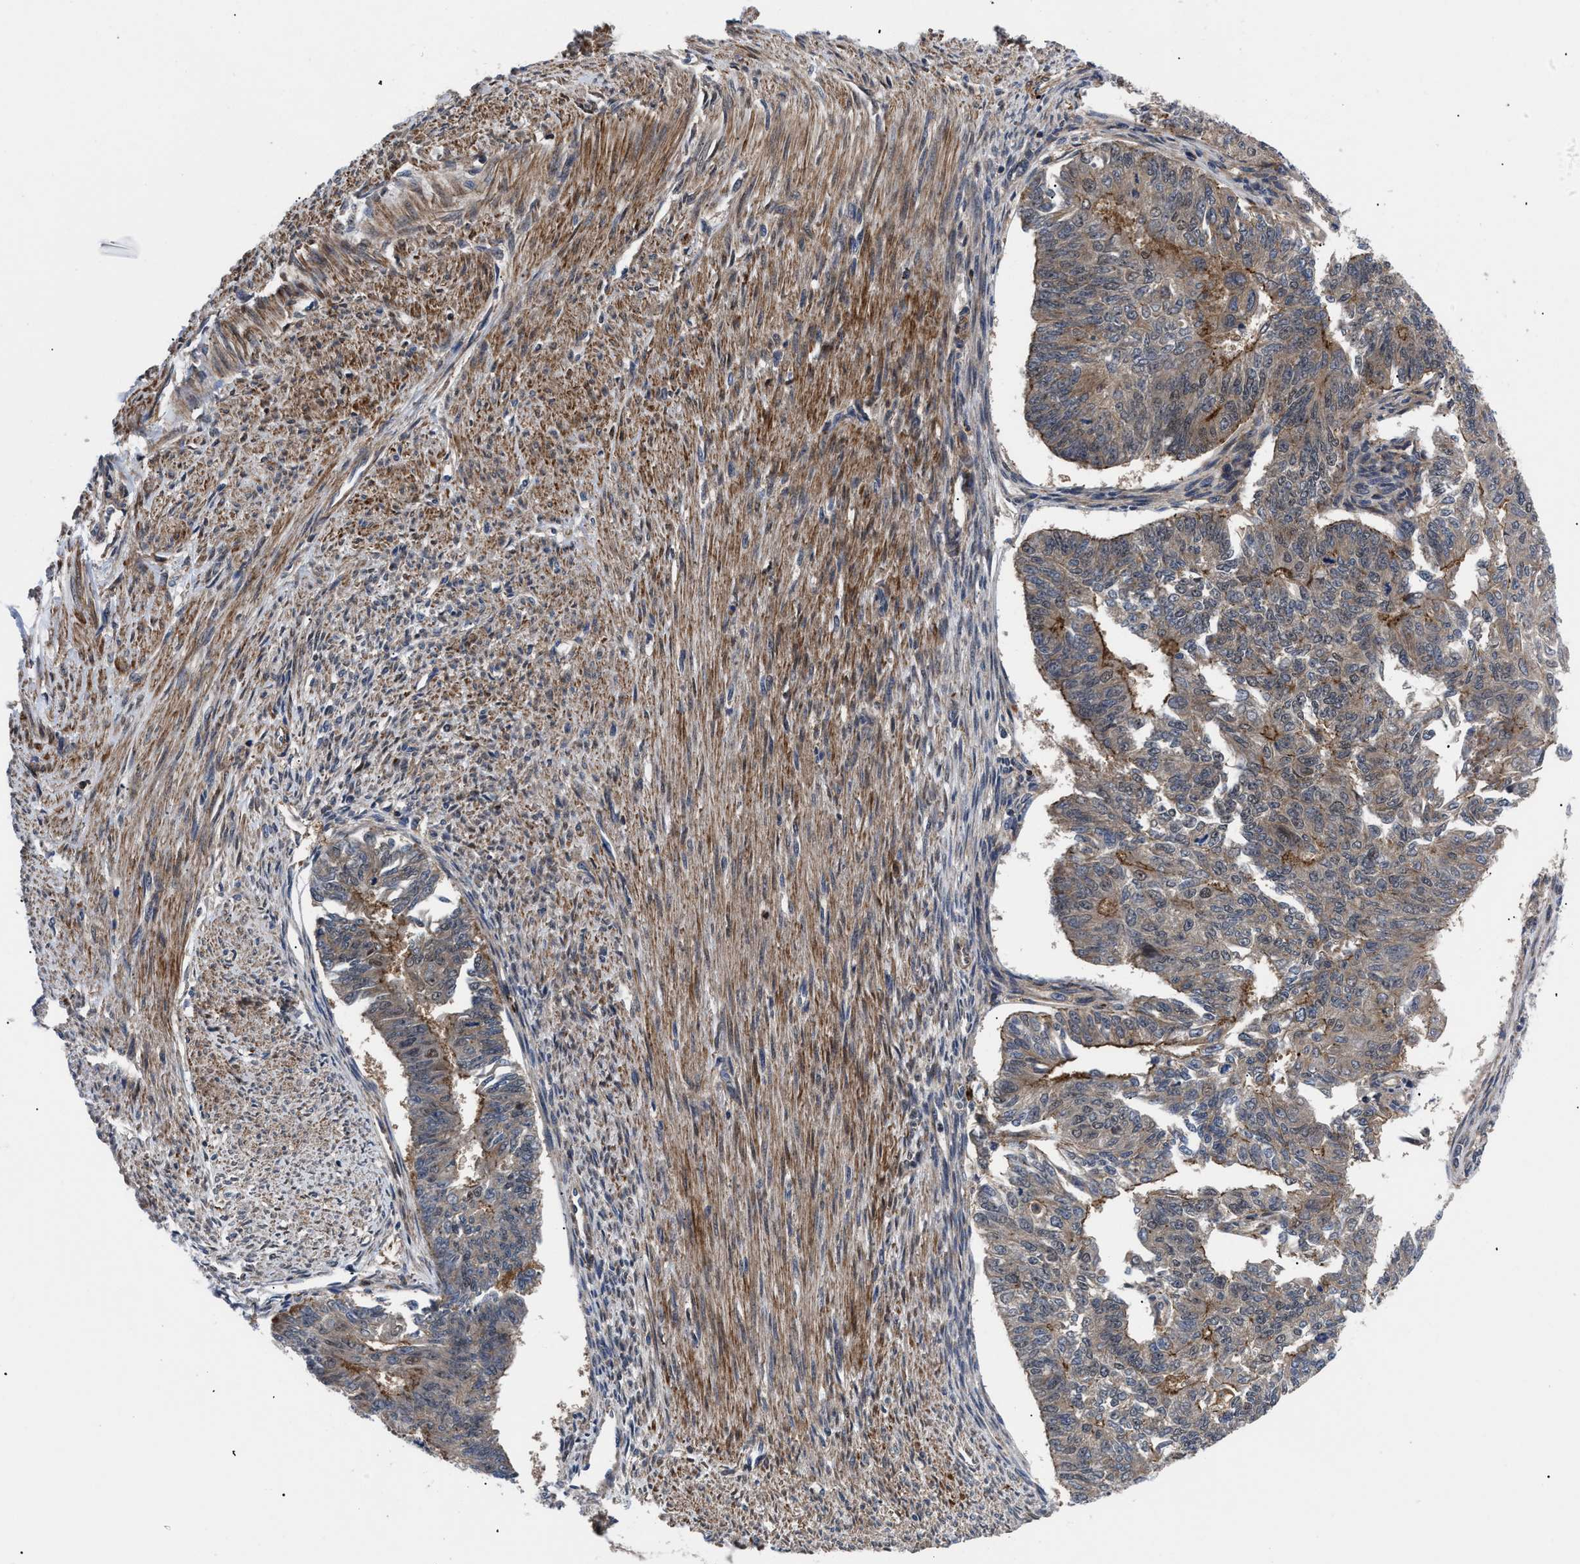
{"staining": {"intensity": "moderate", "quantity": ">75%", "location": "cytoplasmic/membranous"}, "tissue": "endometrial cancer", "cell_type": "Tumor cells", "image_type": "cancer", "snomed": [{"axis": "morphology", "description": "Adenocarcinoma, NOS"}, {"axis": "topography", "description": "Endometrium"}], "caption": "IHC of human endometrial cancer (adenocarcinoma) exhibits medium levels of moderate cytoplasmic/membranous staining in approximately >75% of tumor cells.", "gene": "SPAST", "patient": {"sex": "female", "age": 32}}